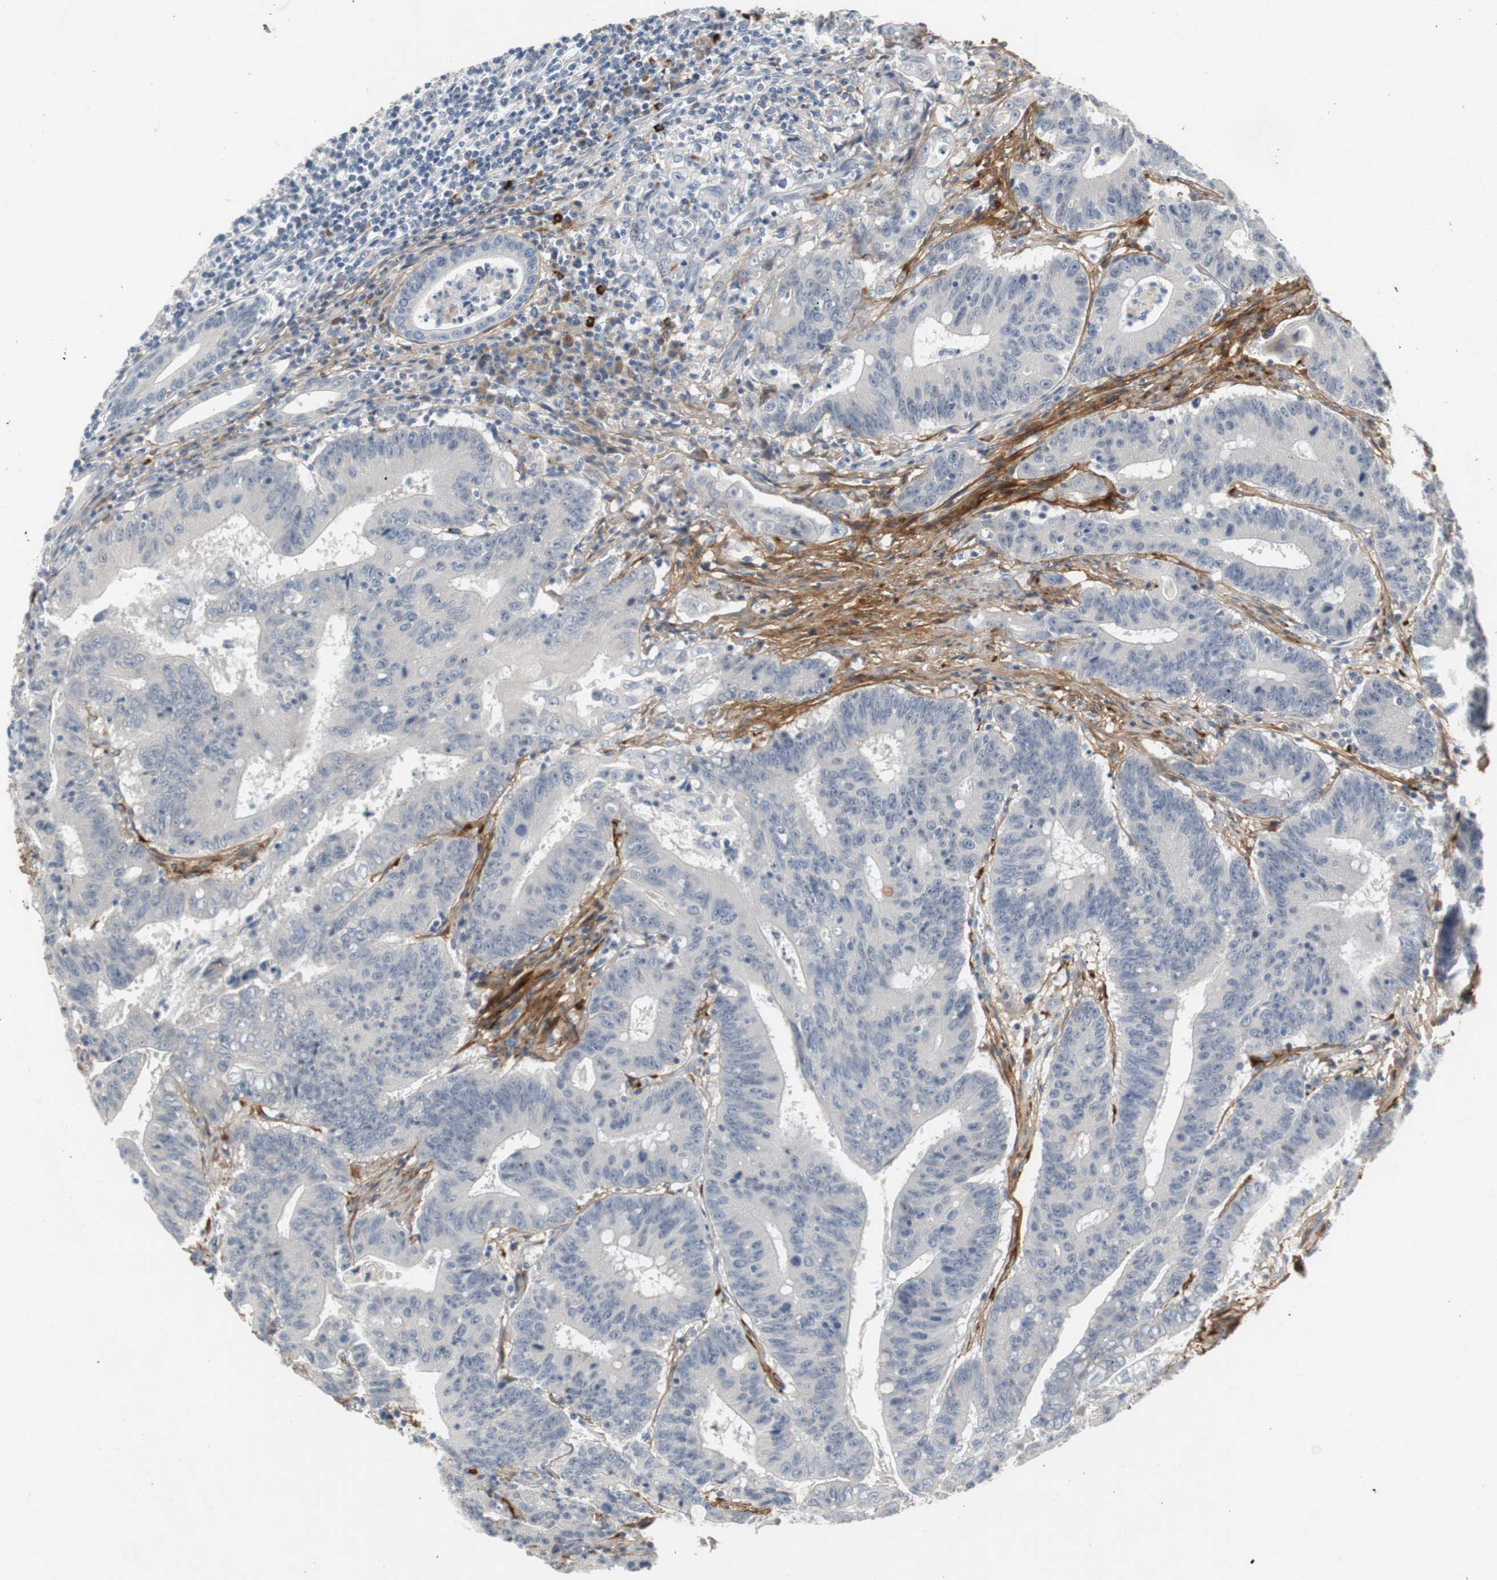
{"staining": {"intensity": "weak", "quantity": "25%-75%", "location": "cytoplasmic/membranous"}, "tissue": "colorectal cancer", "cell_type": "Tumor cells", "image_type": "cancer", "snomed": [{"axis": "morphology", "description": "Adenocarcinoma, NOS"}, {"axis": "topography", "description": "Colon"}], "caption": "Immunohistochemistry histopathology image of human colorectal adenocarcinoma stained for a protein (brown), which exhibits low levels of weak cytoplasmic/membranous expression in approximately 25%-75% of tumor cells.", "gene": "COL12A1", "patient": {"sex": "male", "age": 45}}